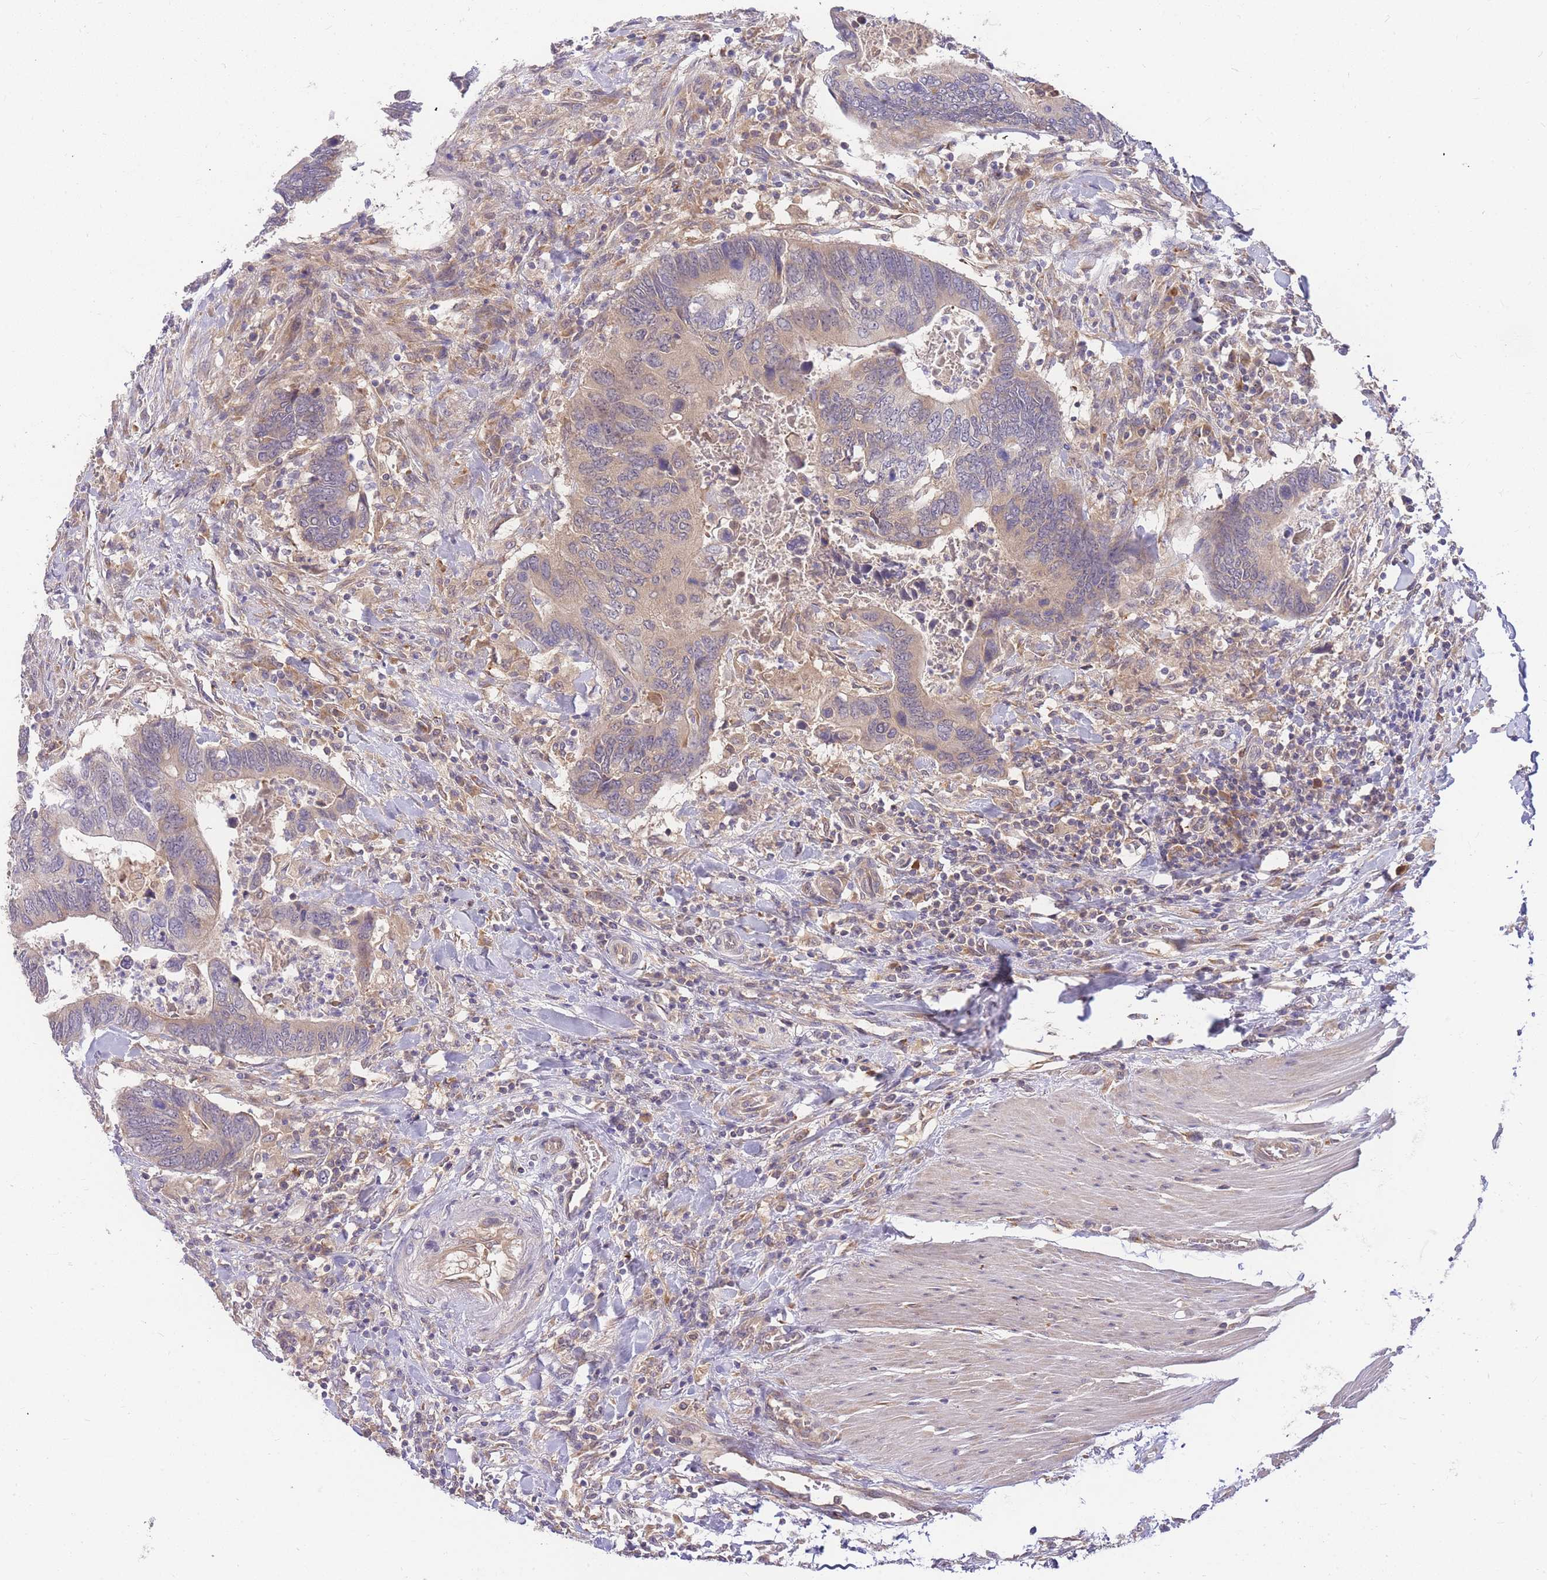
{"staining": {"intensity": "weak", "quantity": "<25%", "location": "cytoplasmic/membranous"}, "tissue": "colorectal cancer", "cell_type": "Tumor cells", "image_type": "cancer", "snomed": [{"axis": "morphology", "description": "Adenocarcinoma, NOS"}, {"axis": "topography", "description": "Colon"}], "caption": "The micrograph reveals no significant positivity in tumor cells of colorectal cancer (adenocarcinoma). Brightfield microscopy of immunohistochemistry stained with DAB (brown) and hematoxylin (blue), captured at high magnification.", "gene": "ZNF577", "patient": {"sex": "male", "age": 87}}